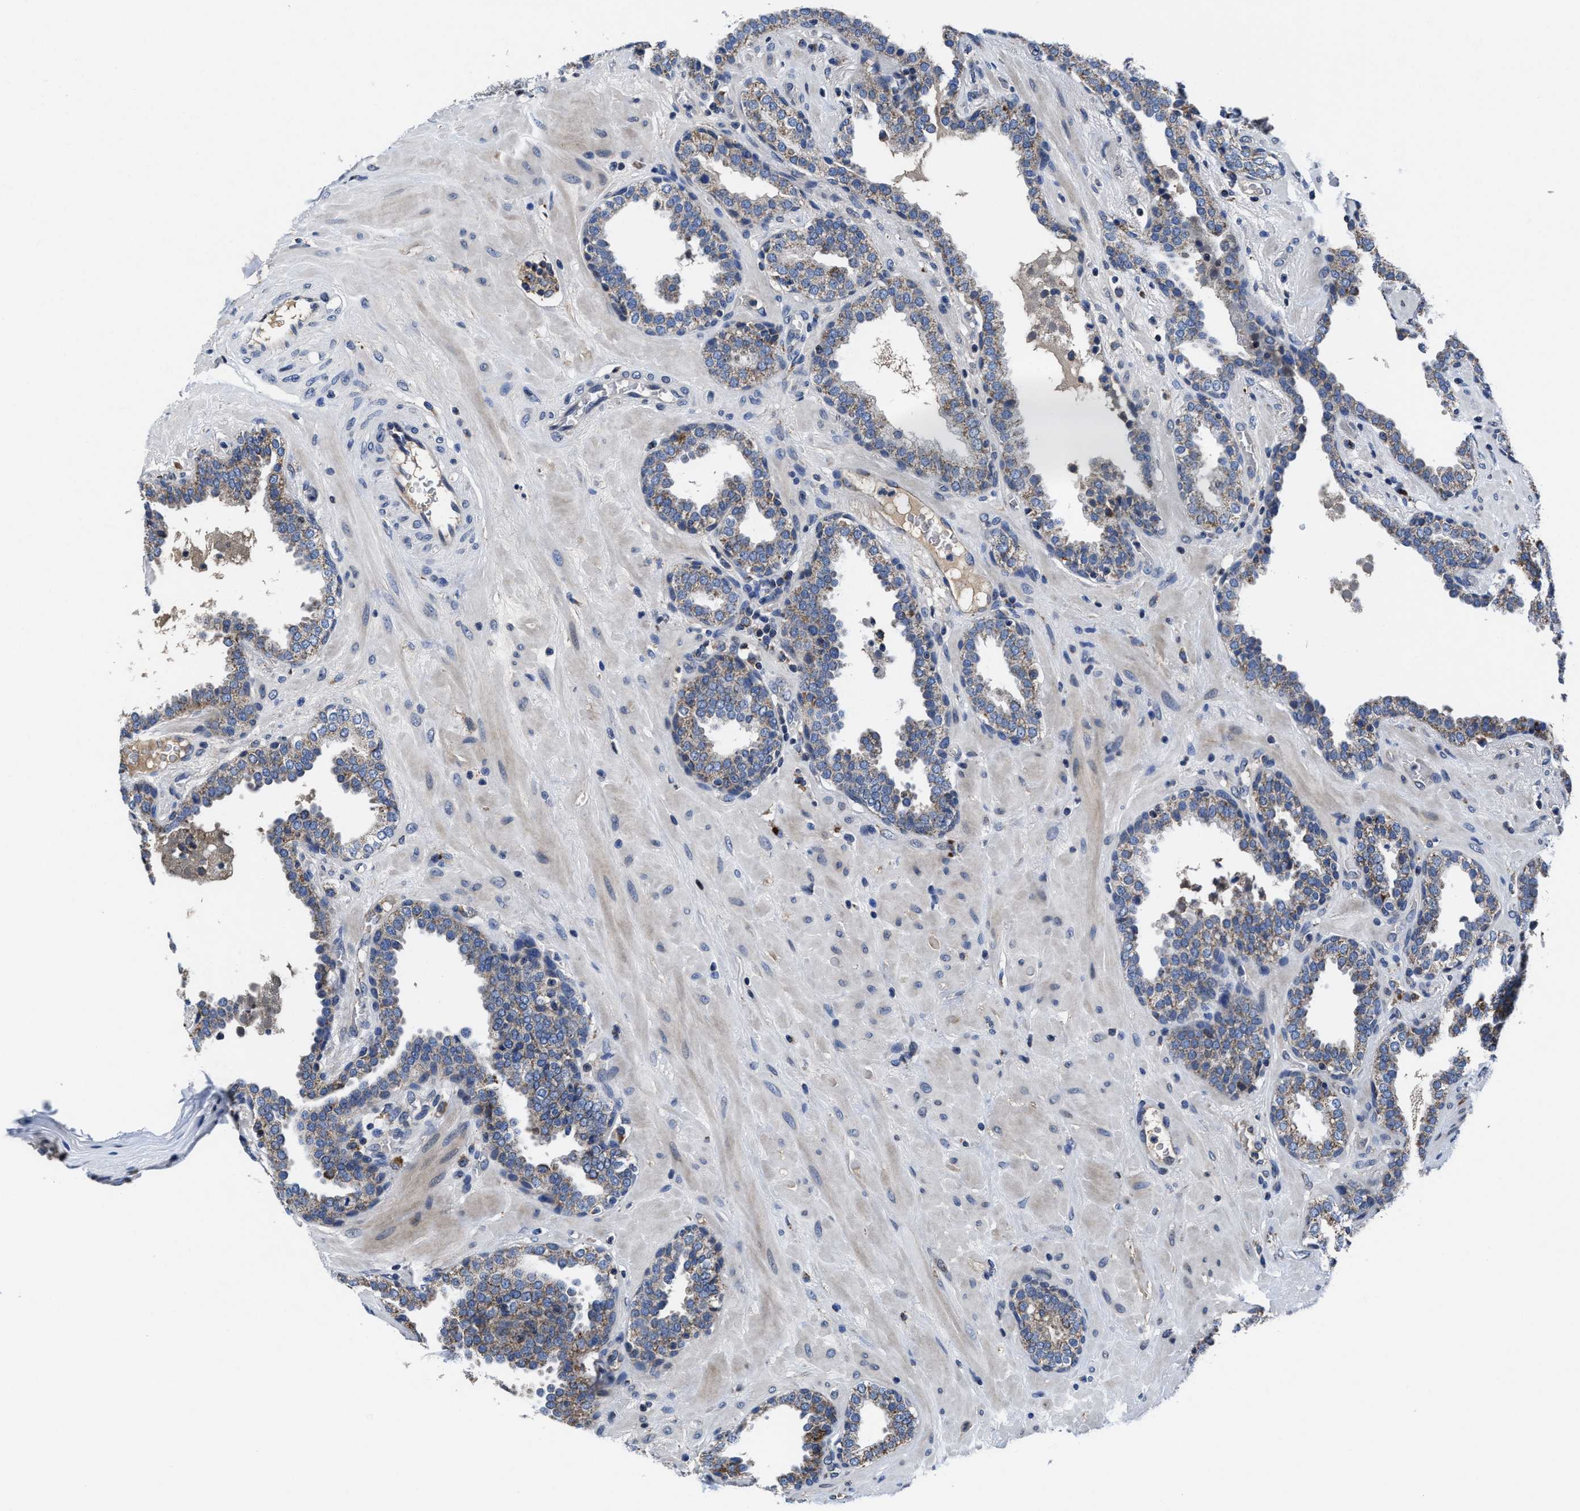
{"staining": {"intensity": "weak", "quantity": ">75%", "location": "cytoplasmic/membranous"}, "tissue": "prostate", "cell_type": "Glandular cells", "image_type": "normal", "snomed": [{"axis": "morphology", "description": "Normal tissue, NOS"}, {"axis": "topography", "description": "Prostate"}], "caption": "Prostate stained with IHC reveals weak cytoplasmic/membranous positivity in approximately >75% of glandular cells.", "gene": "CACNA1D", "patient": {"sex": "male", "age": 51}}